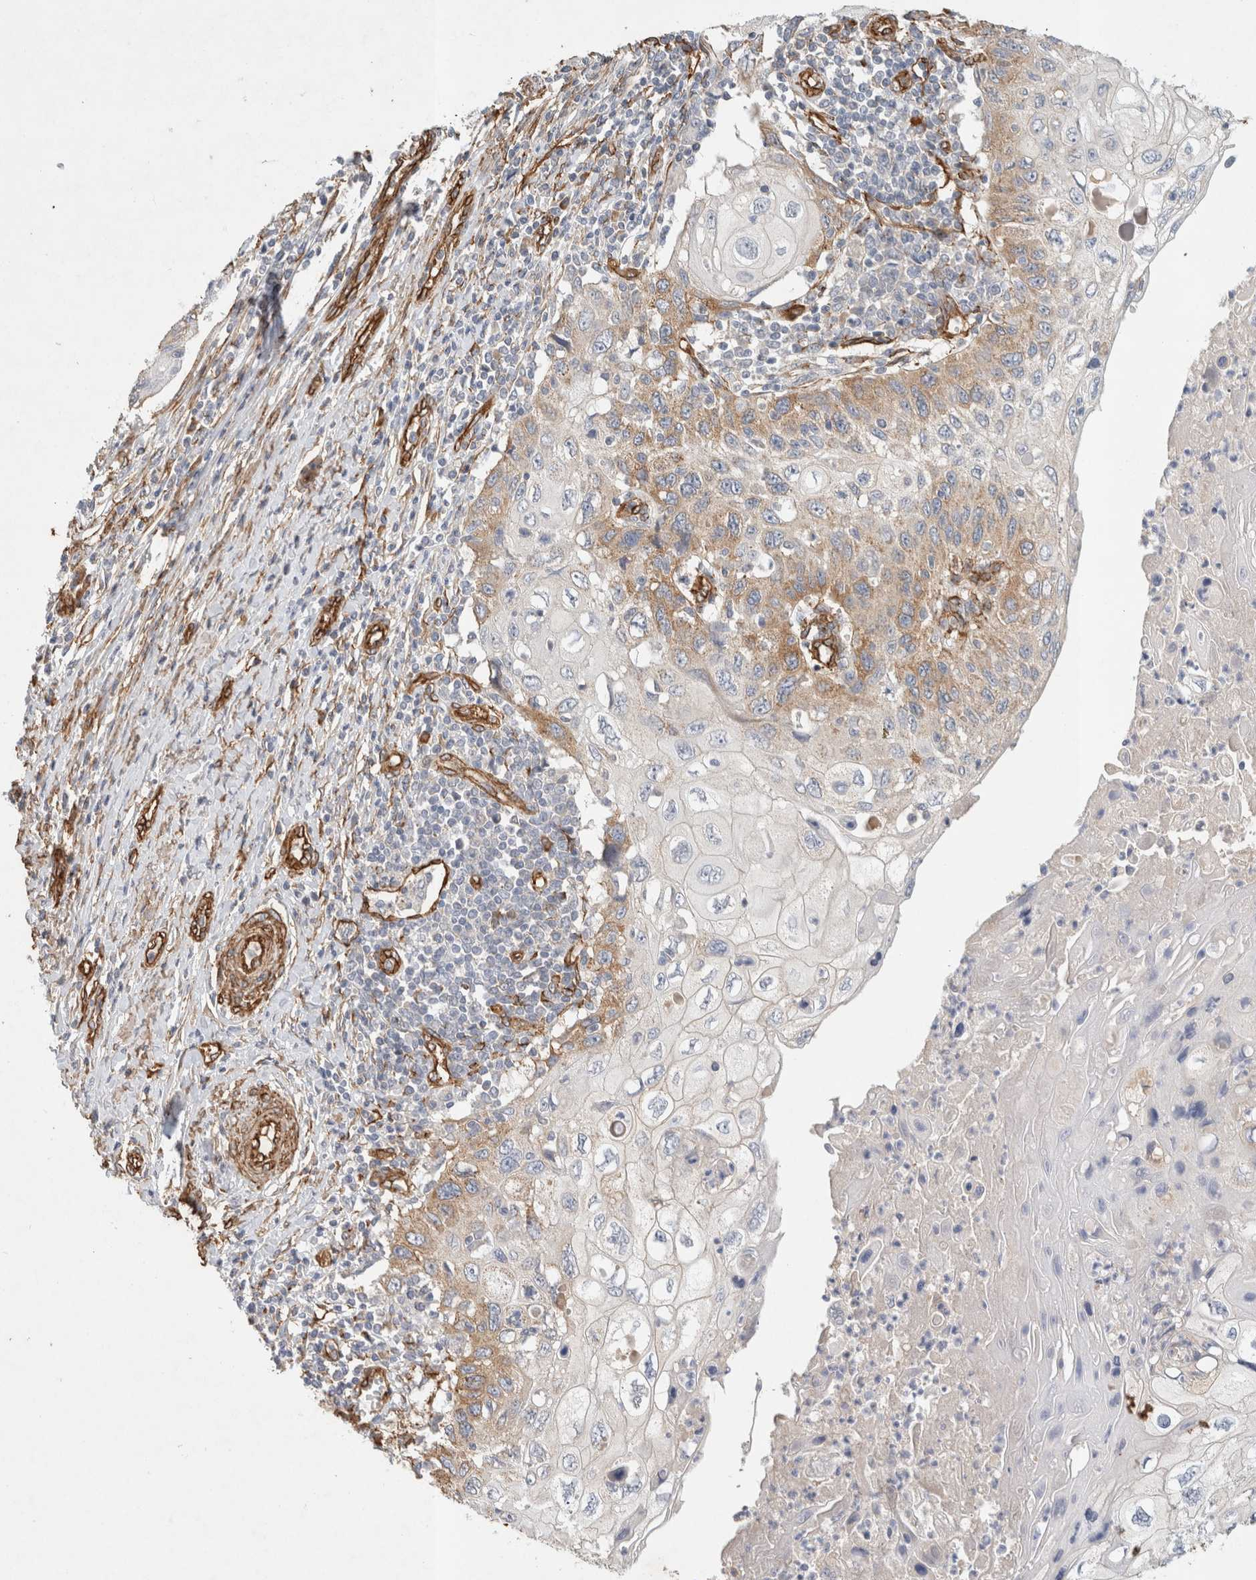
{"staining": {"intensity": "moderate", "quantity": "<25%", "location": "cytoplasmic/membranous"}, "tissue": "cervical cancer", "cell_type": "Tumor cells", "image_type": "cancer", "snomed": [{"axis": "morphology", "description": "Squamous cell carcinoma, NOS"}, {"axis": "topography", "description": "Cervix"}], "caption": "About <25% of tumor cells in human cervical cancer (squamous cell carcinoma) display moderate cytoplasmic/membranous protein staining as visualized by brown immunohistochemical staining.", "gene": "JMJD4", "patient": {"sex": "female", "age": 70}}